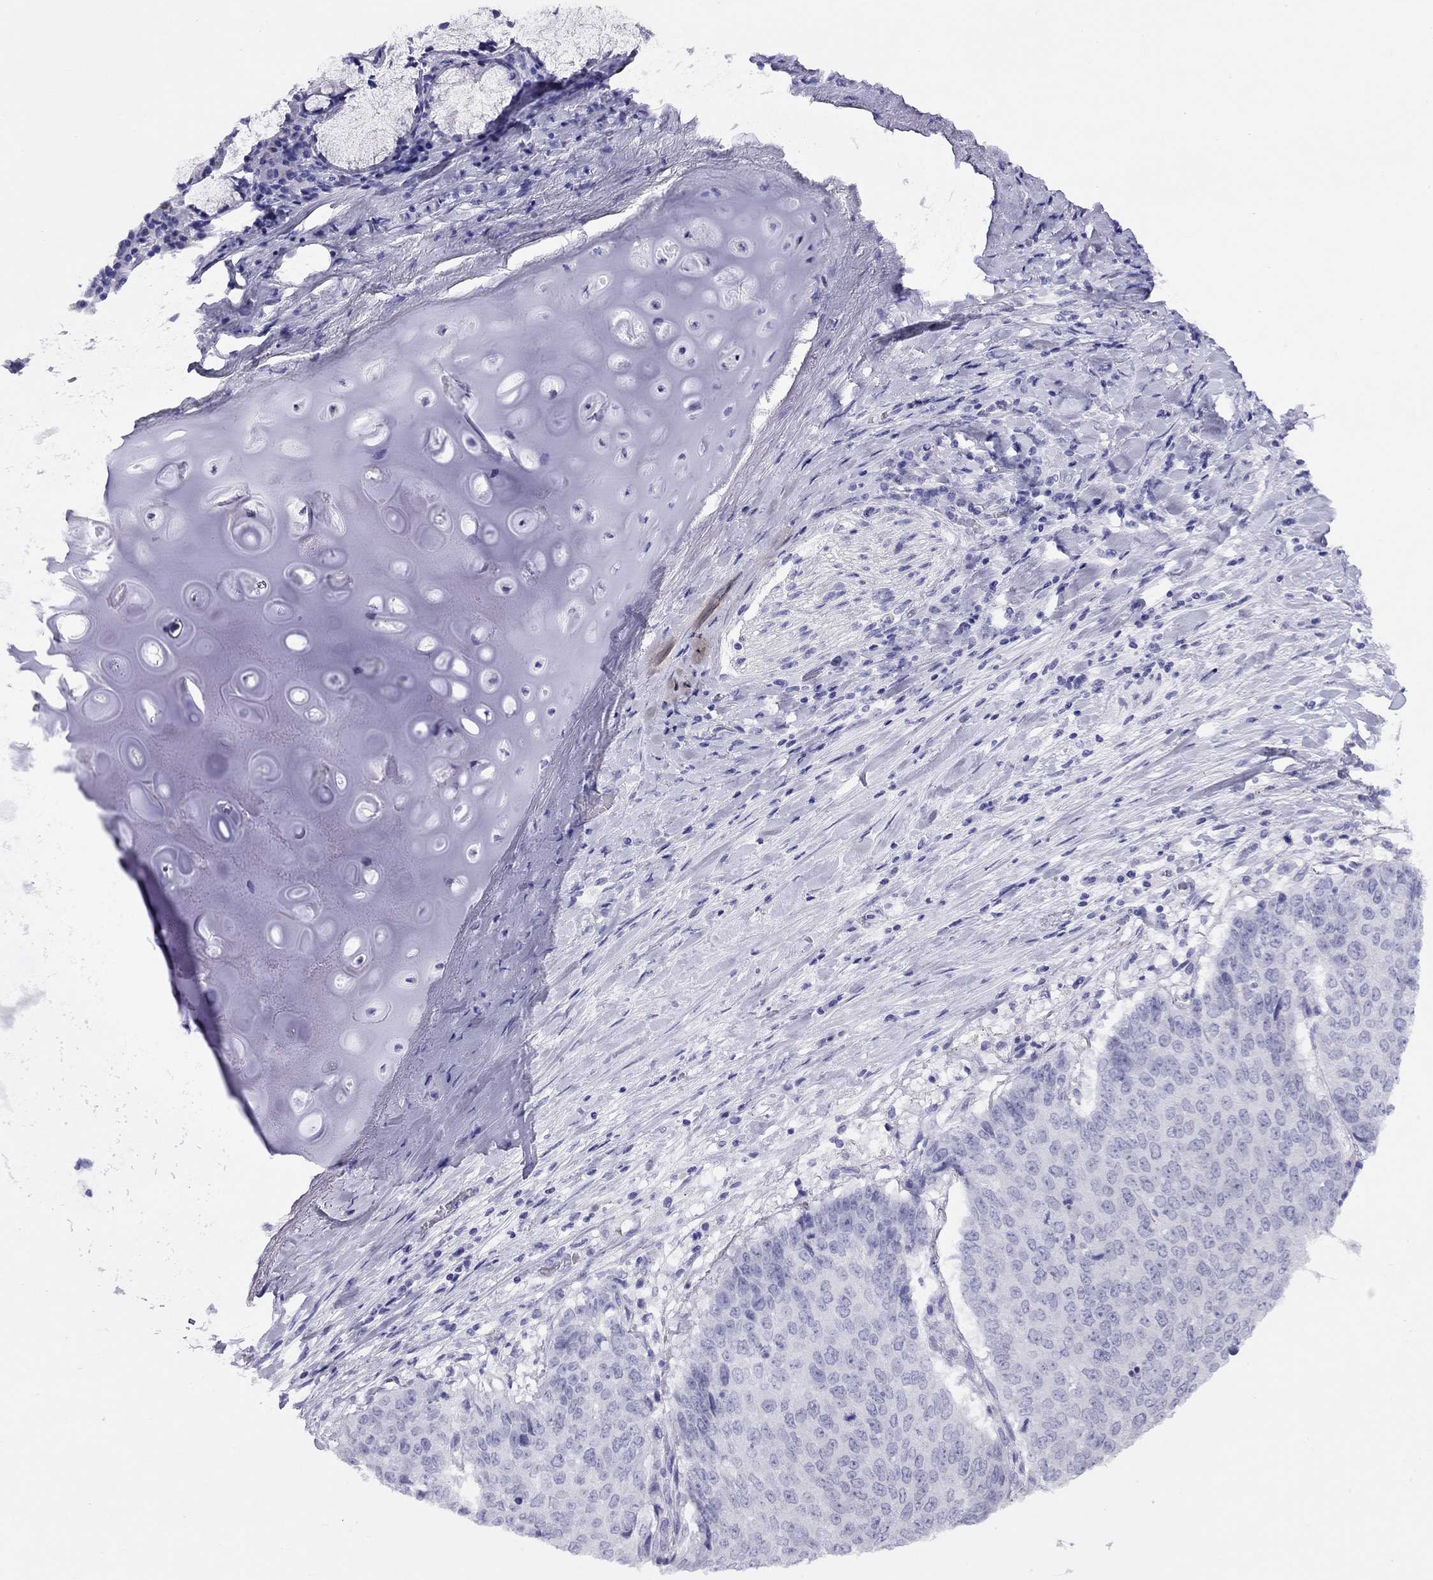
{"staining": {"intensity": "negative", "quantity": "none", "location": "none"}, "tissue": "lung cancer", "cell_type": "Tumor cells", "image_type": "cancer", "snomed": [{"axis": "morphology", "description": "Normal tissue, NOS"}, {"axis": "morphology", "description": "Squamous cell carcinoma, NOS"}, {"axis": "topography", "description": "Bronchus"}, {"axis": "topography", "description": "Lung"}], "caption": "An image of lung cancer stained for a protein demonstrates no brown staining in tumor cells.", "gene": "LRIT2", "patient": {"sex": "male", "age": 64}}